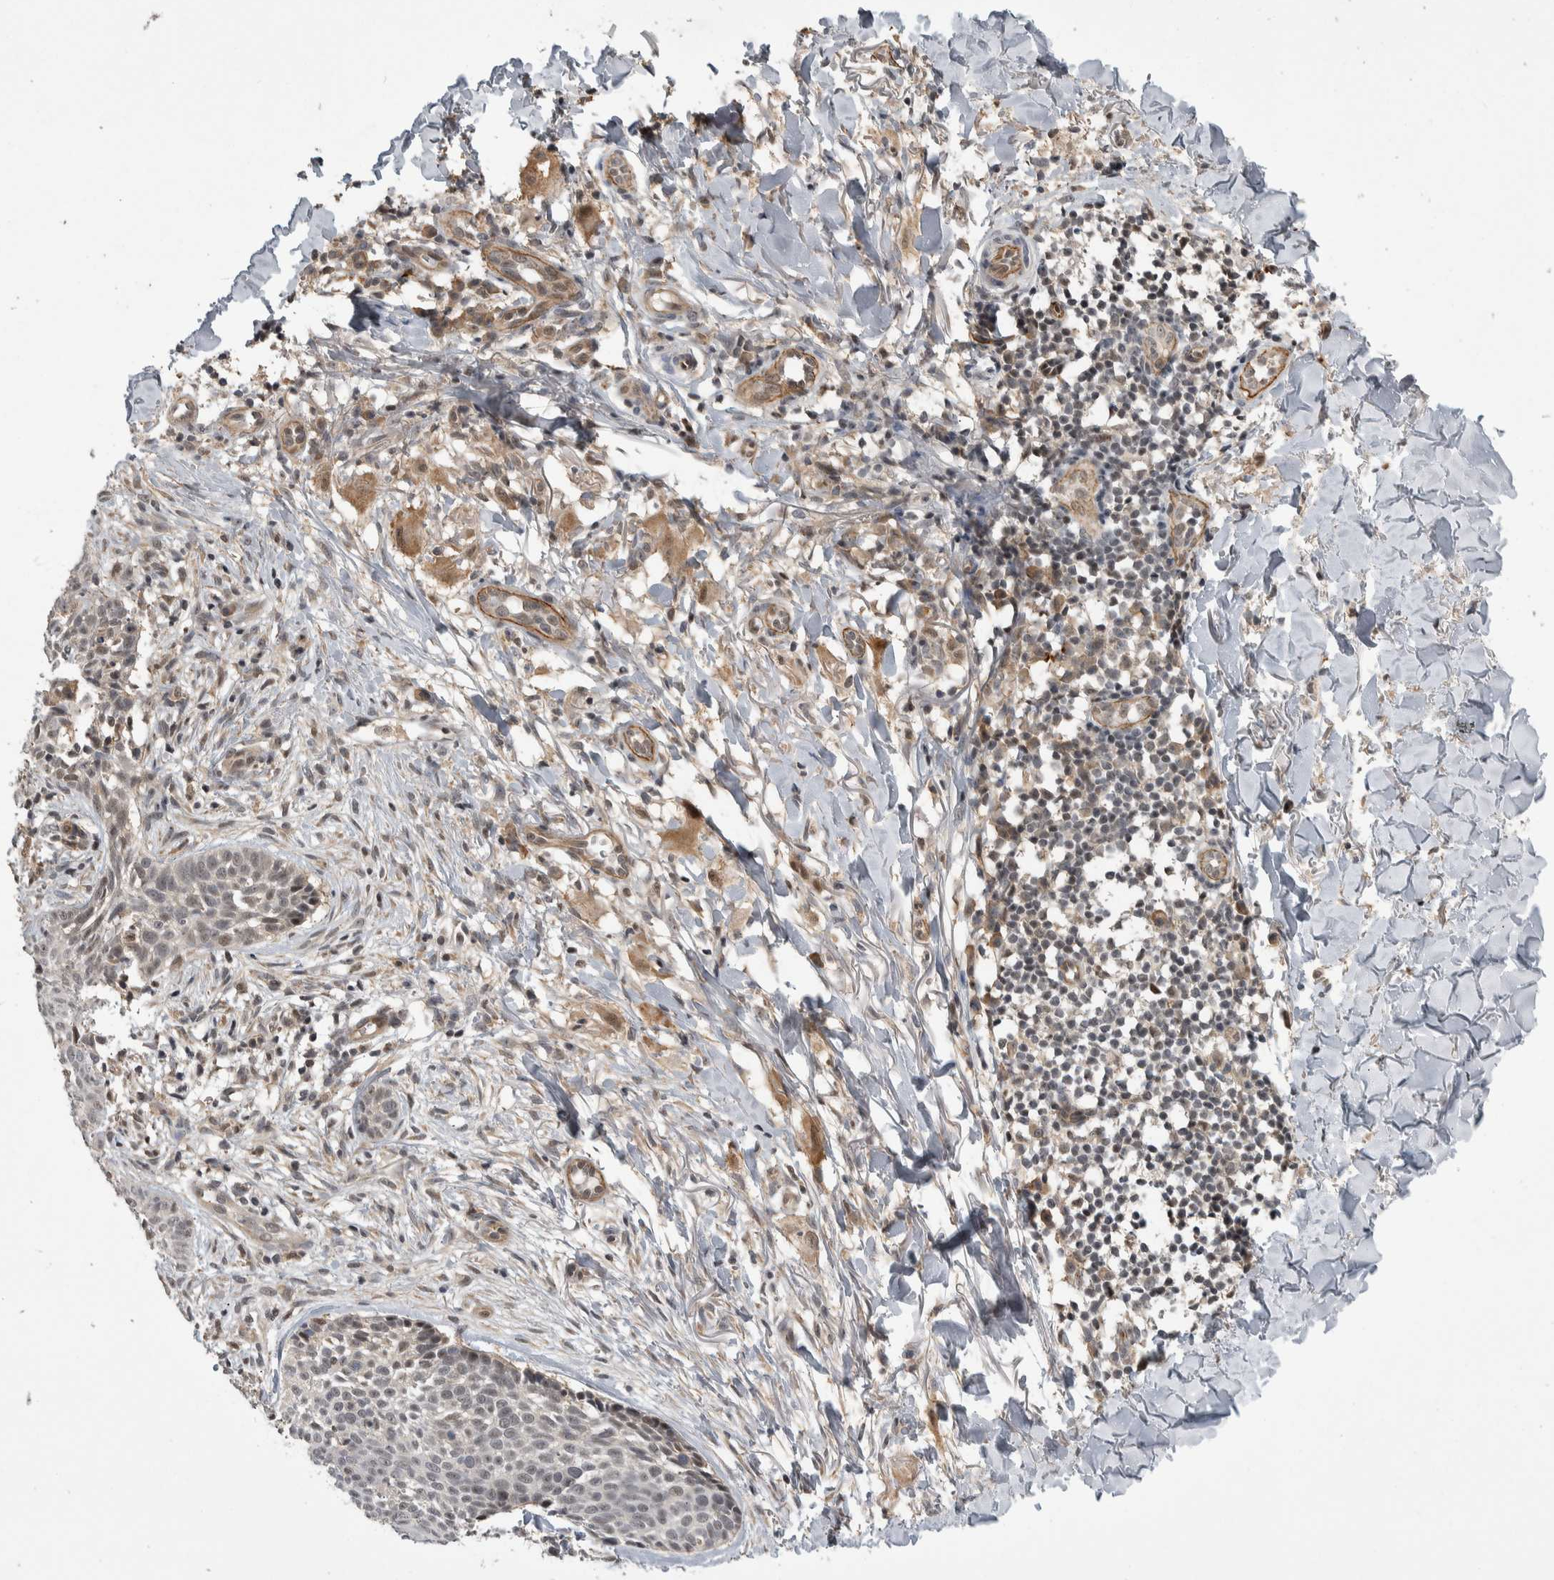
{"staining": {"intensity": "negative", "quantity": "none", "location": "none"}, "tissue": "skin cancer", "cell_type": "Tumor cells", "image_type": "cancer", "snomed": [{"axis": "morphology", "description": "Normal tissue, NOS"}, {"axis": "morphology", "description": "Basal cell carcinoma"}, {"axis": "topography", "description": "Skin"}], "caption": "The micrograph exhibits no significant expression in tumor cells of skin cancer. (DAB (3,3'-diaminobenzidine) IHC visualized using brightfield microscopy, high magnification).", "gene": "PRDM4", "patient": {"sex": "male", "age": 67}}